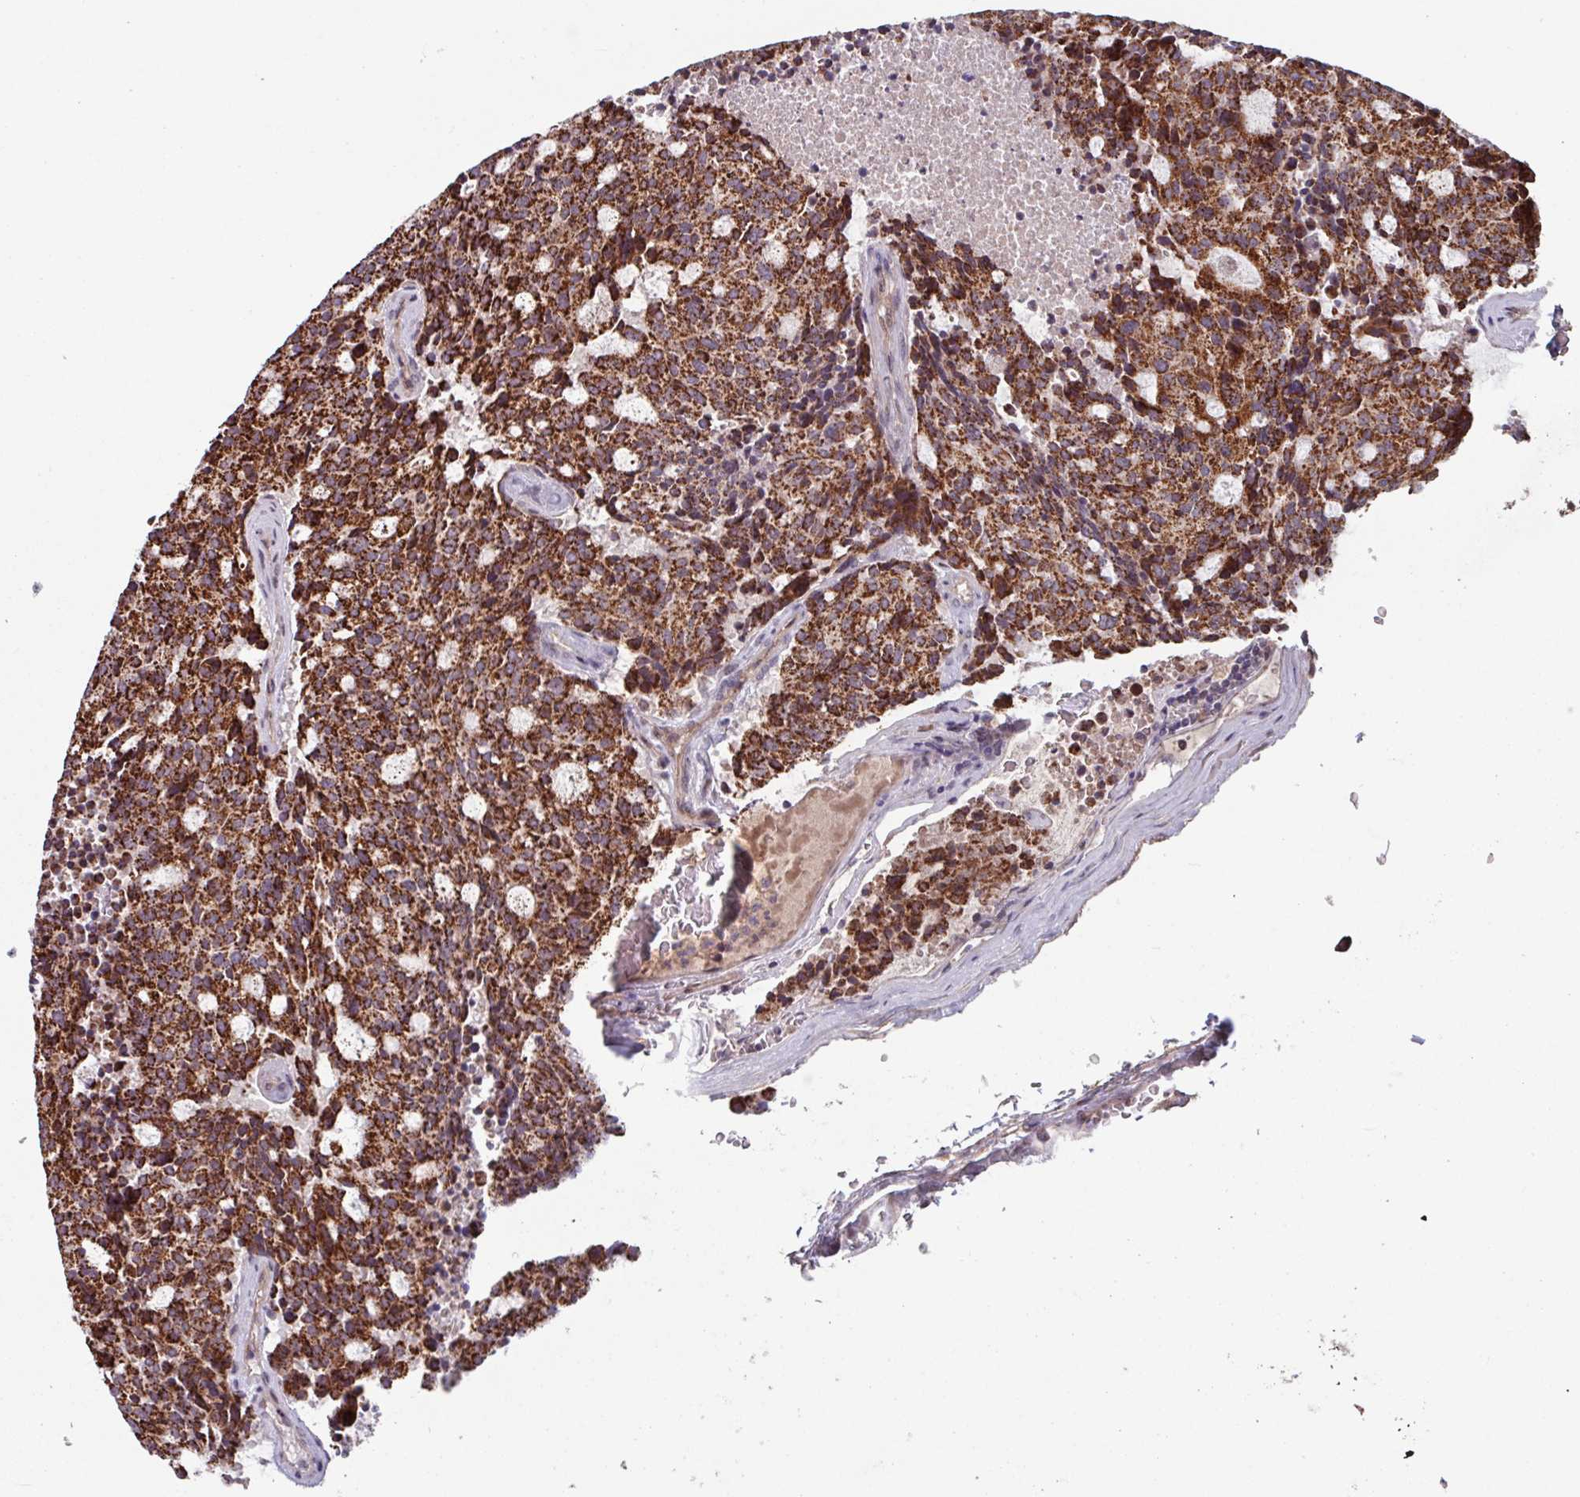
{"staining": {"intensity": "strong", "quantity": ">75%", "location": "cytoplasmic/membranous"}, "tissue": "carcinoid", "cell_type": "Tumor cells", "image_type": "cancer", "snomed": [{"axis": "morphology", "description": "Carcinoid, malignant, NOS"}, {"axis": "topography", "description": "Pancreas"}], "caption": "Malignant carcinoid stained with a protein marker demonstrates strong staining in tumor cells.", "gene": "TMEM88", "patient": {"sex": "female", "age": 54}}